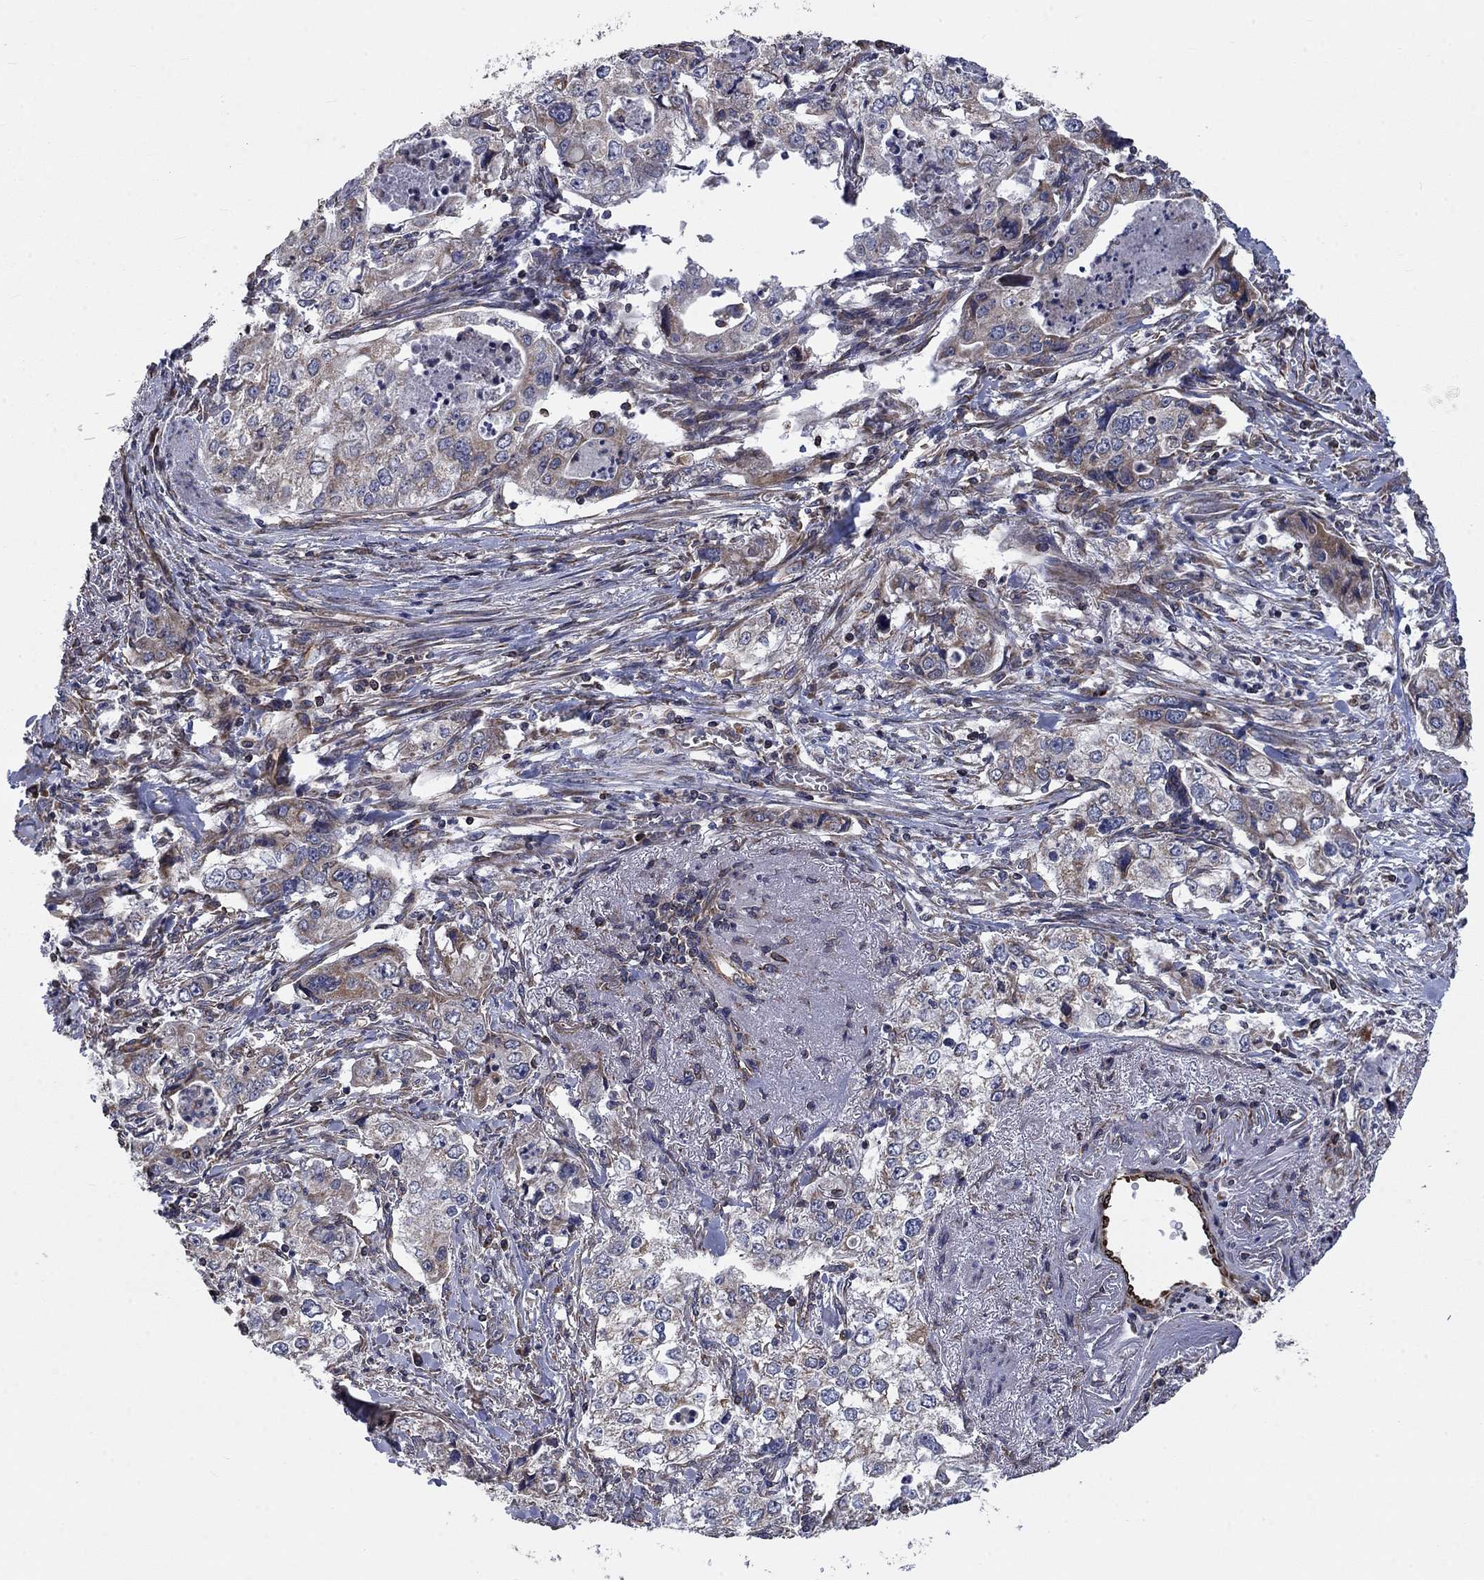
{"staining": {"intensity": "weak", "quantity": "<25%", "location": "cytoplasmic/membranous"}, "tissue": "stomach cancer", "cell_type": "Tumor cells", "image_type": "cancer", "snomed": [{"axis": "morphology", "description": "Adenocarcinoma, NOS"}, {"axis": "topography", "description": "Stomach, upper"}], "caption": "This is an immunohistochemistry micrograph of stomach cancer. There is no expression in tumor cells.", "gene": "NDUFC1", "patient": {"sex": "male", "age": 75}}